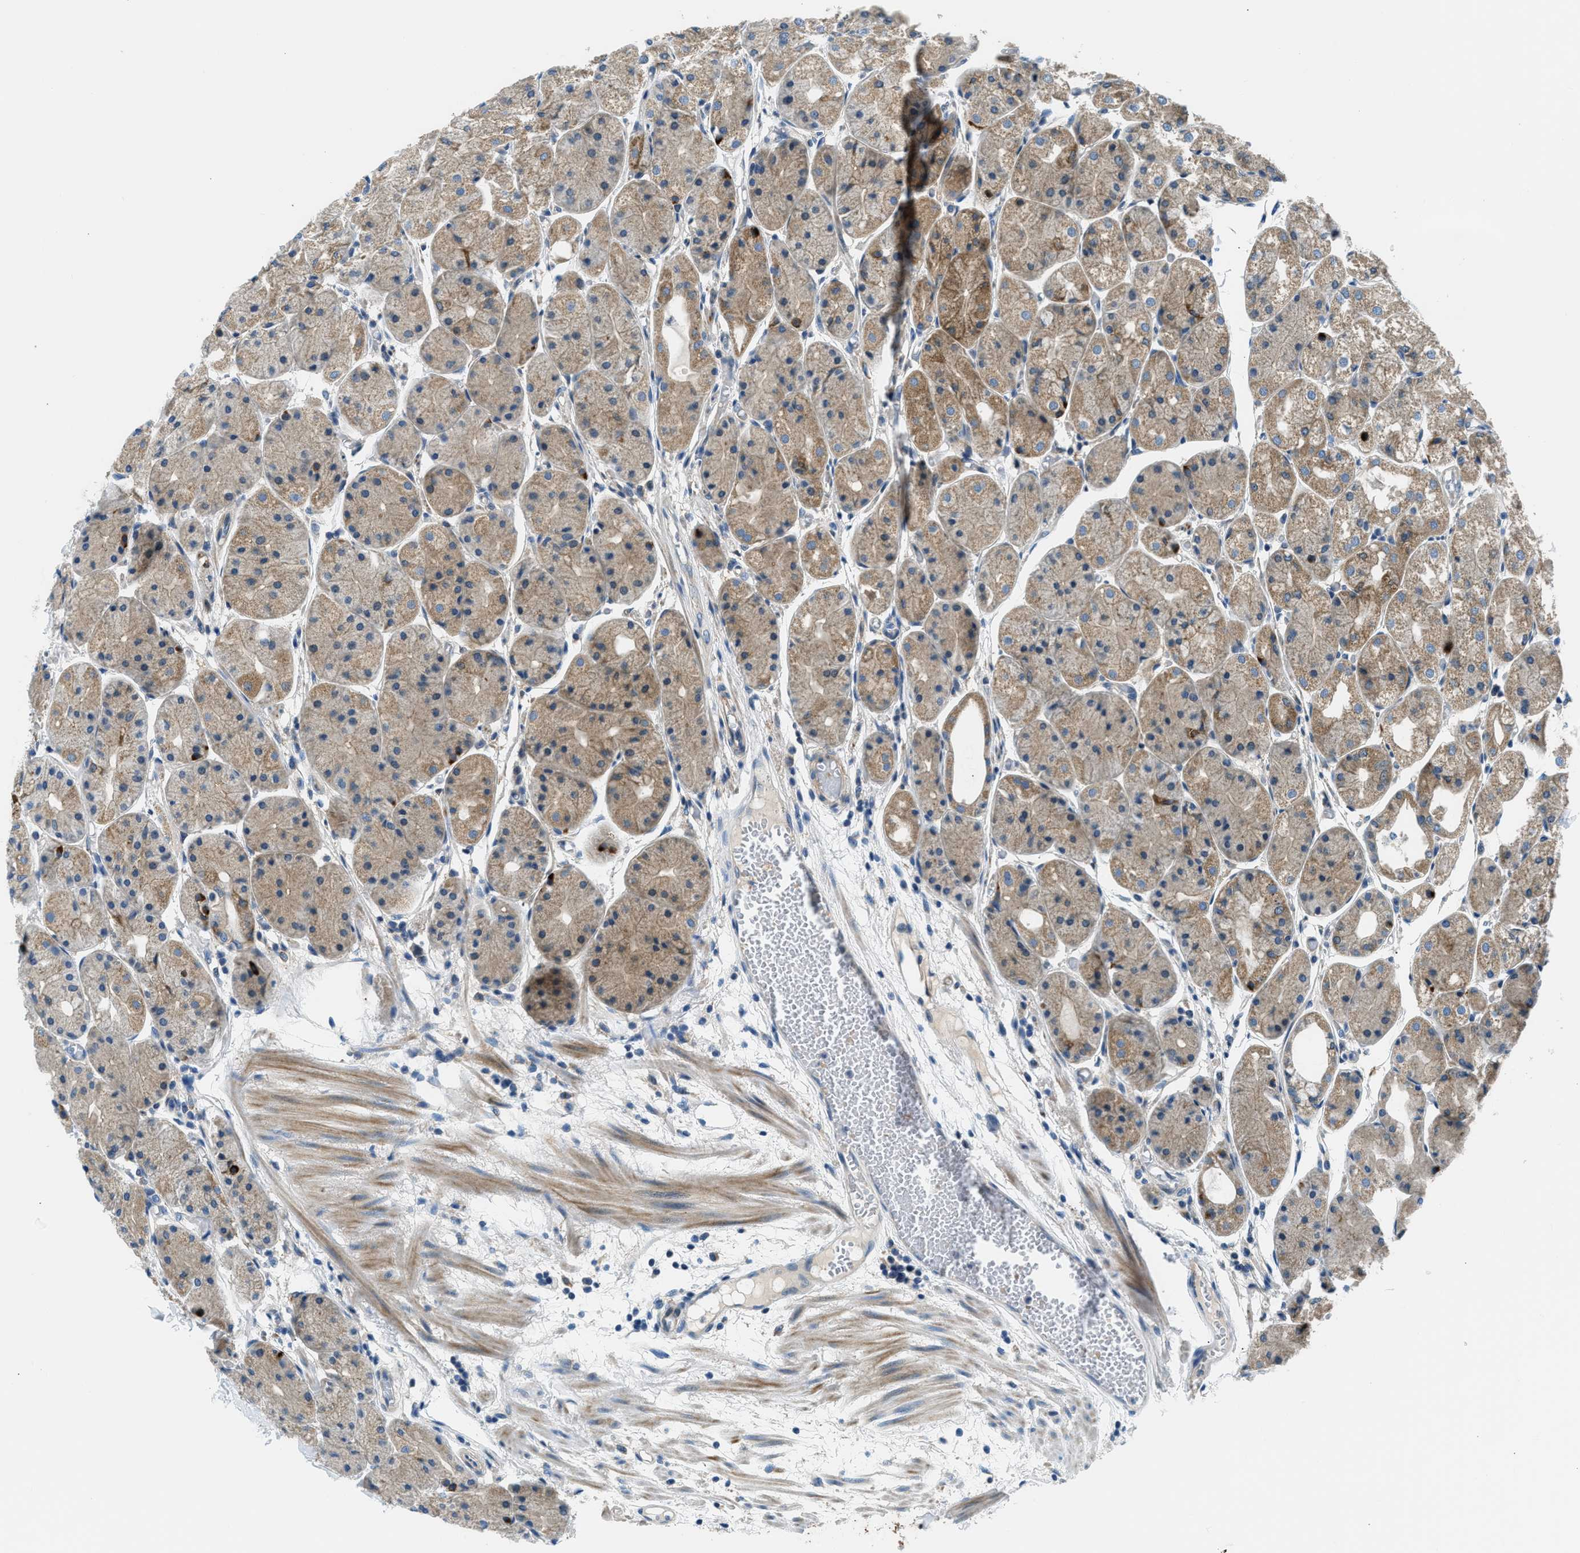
{"staining": {"intensity": "strong", "quantity": ">75%", "location": "cytoplasmic/membranous"}, "tissue": "stomach", "cell_type": "Glandular cells", "image_type": "normal", "snomed": [{"axis": "morphology", "description": "Normal tissue, NOS"}, {"axis": "topography", "description": "Stomach, upper"}], "caption": "Protein analysis of benign stomach reveals strong cytoplasmic/membranous staining in about >75% of glandular cells. (IHC, brightfield microscopy, high magnification).", "gene": "LPIN2", "patient": {"sex": "male", "age": 72}}